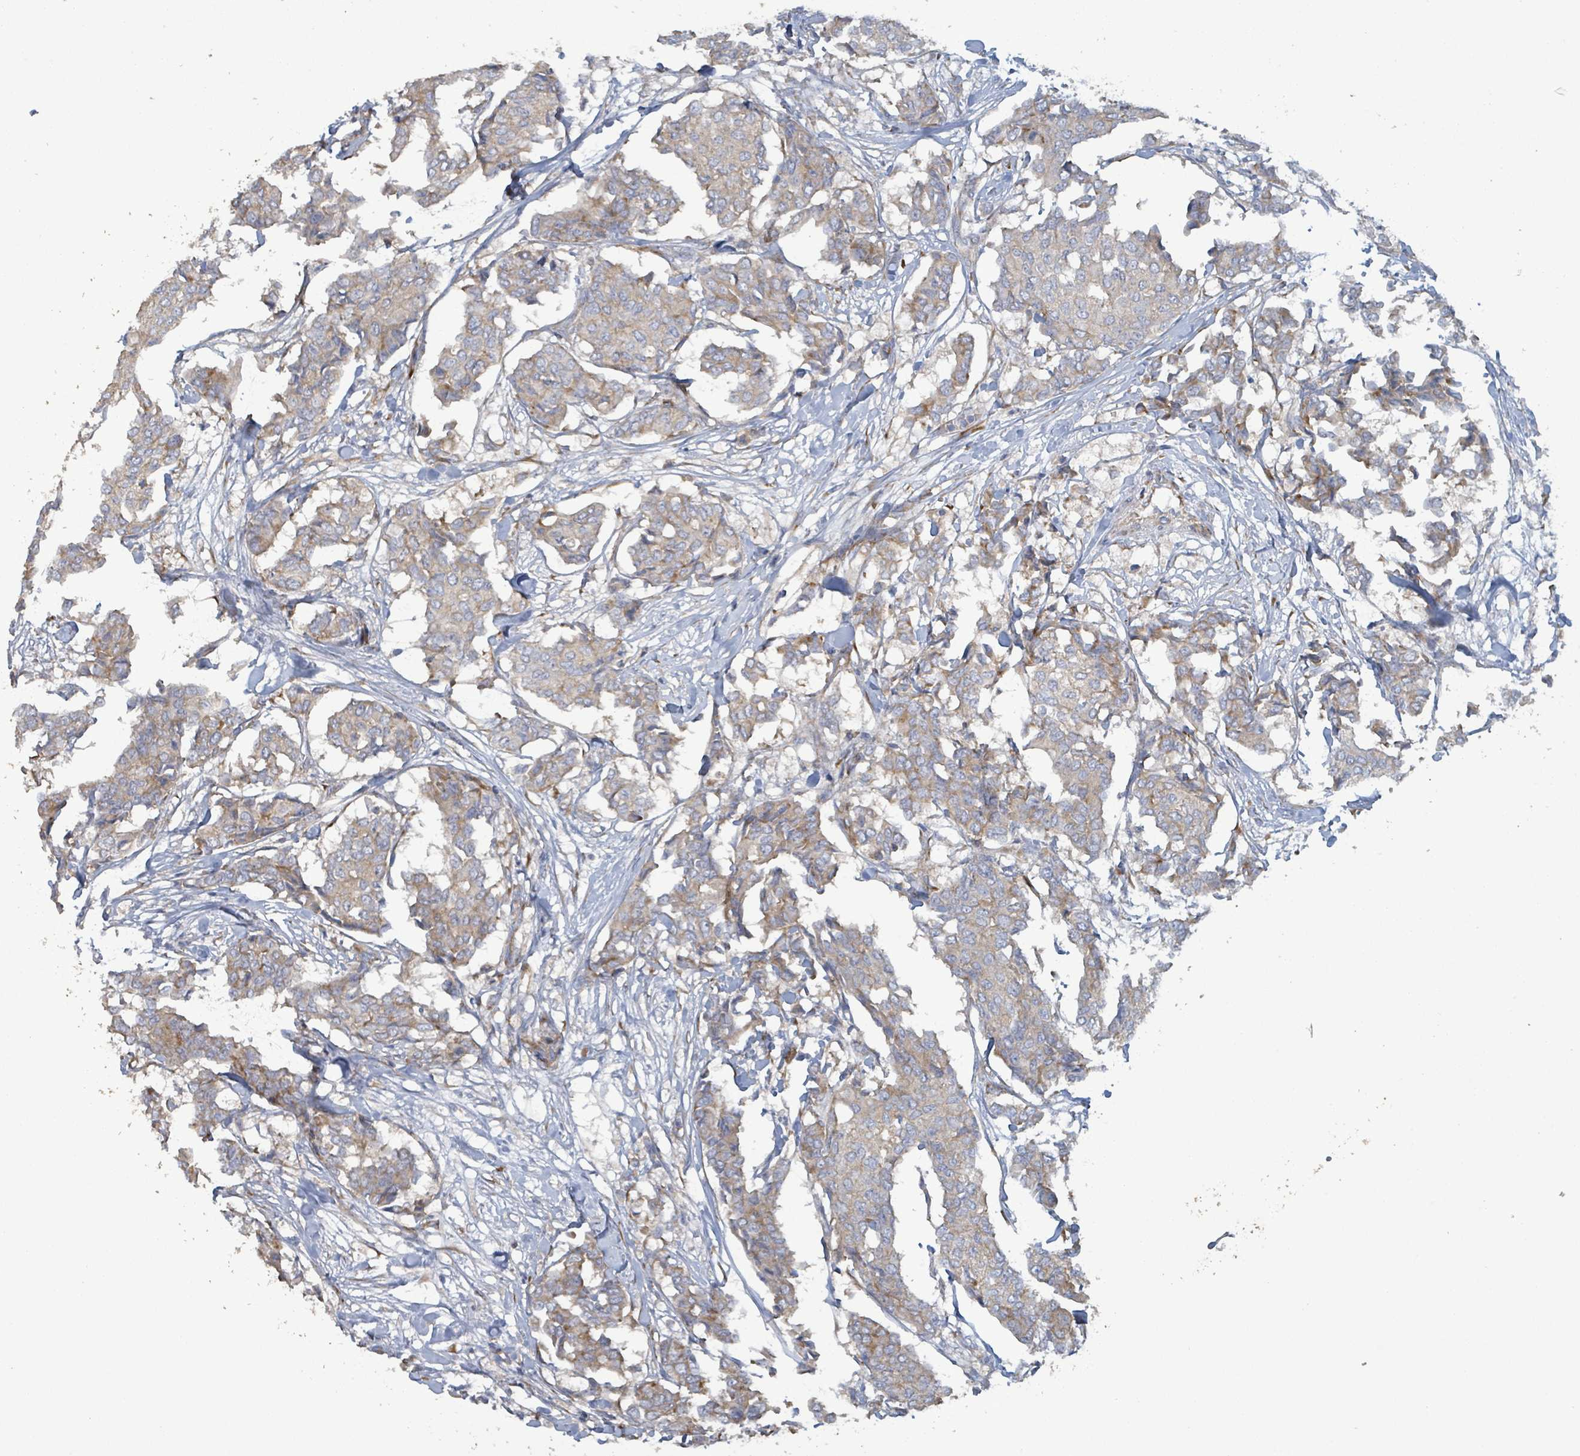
{"staining": {"intensity": "moderate", "quantity": "25%-75%", "location": "cytoplasmic/membranous"}, "tissue": "breast cancer", "cell_type": "Tumor cells", "image_type": "cancer", "snomed": [{"axis": "morphology", "description": "Duct carcinoma"}, {"axis": "topography", "description": "Breast"}], "caption": "Intraductal carcinoma (breast) stained with a brown dye exhibits moderate cytoplasmic/membranous positive expression in about 25%-75% of tumor cells.", "gene": "RPL32", "patient": {"sex": "female", "age": 75}}